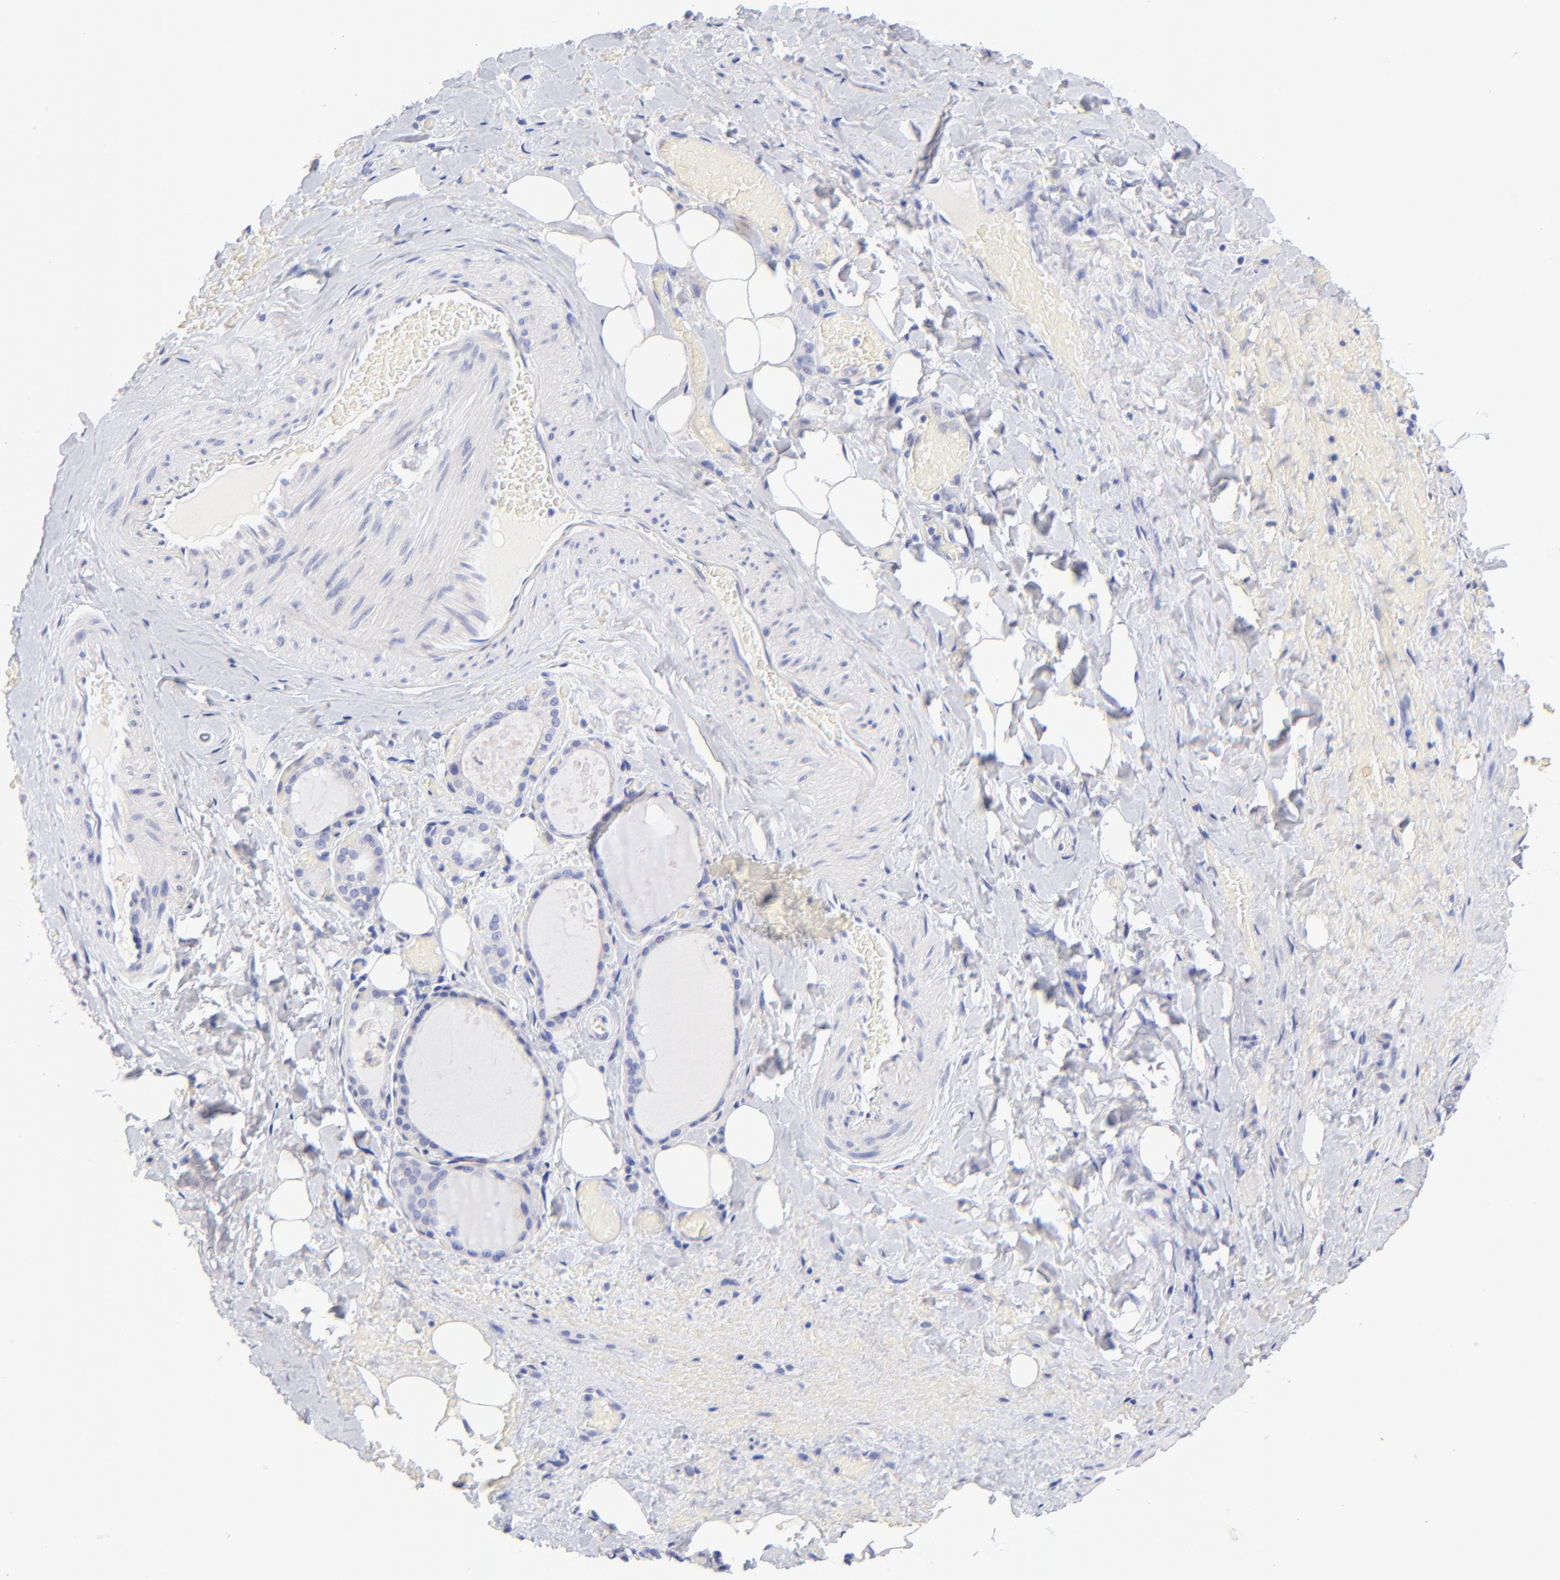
{"staining": {"intensity": "negative", "quantity": "none", "location": "none"}, "tissue": "thyroid gland", "cell_type": "Glandular cells", "image_type": "normal", "snomed": [{"axis": "morphology", "description": "Normal tissue, NOS"}, {"axis": "topography", "description": "Thyroid gland"}], "caption": "Benign thyroid gland was stained to show a protein in brown. There is no significant staining in glandular cells. (DAB (3,3'-diaminobenzidine) IHC with hematoxylin counter stain).", "gene": "HORMAD2", "patient": {"sex": "male", "age": 61}}